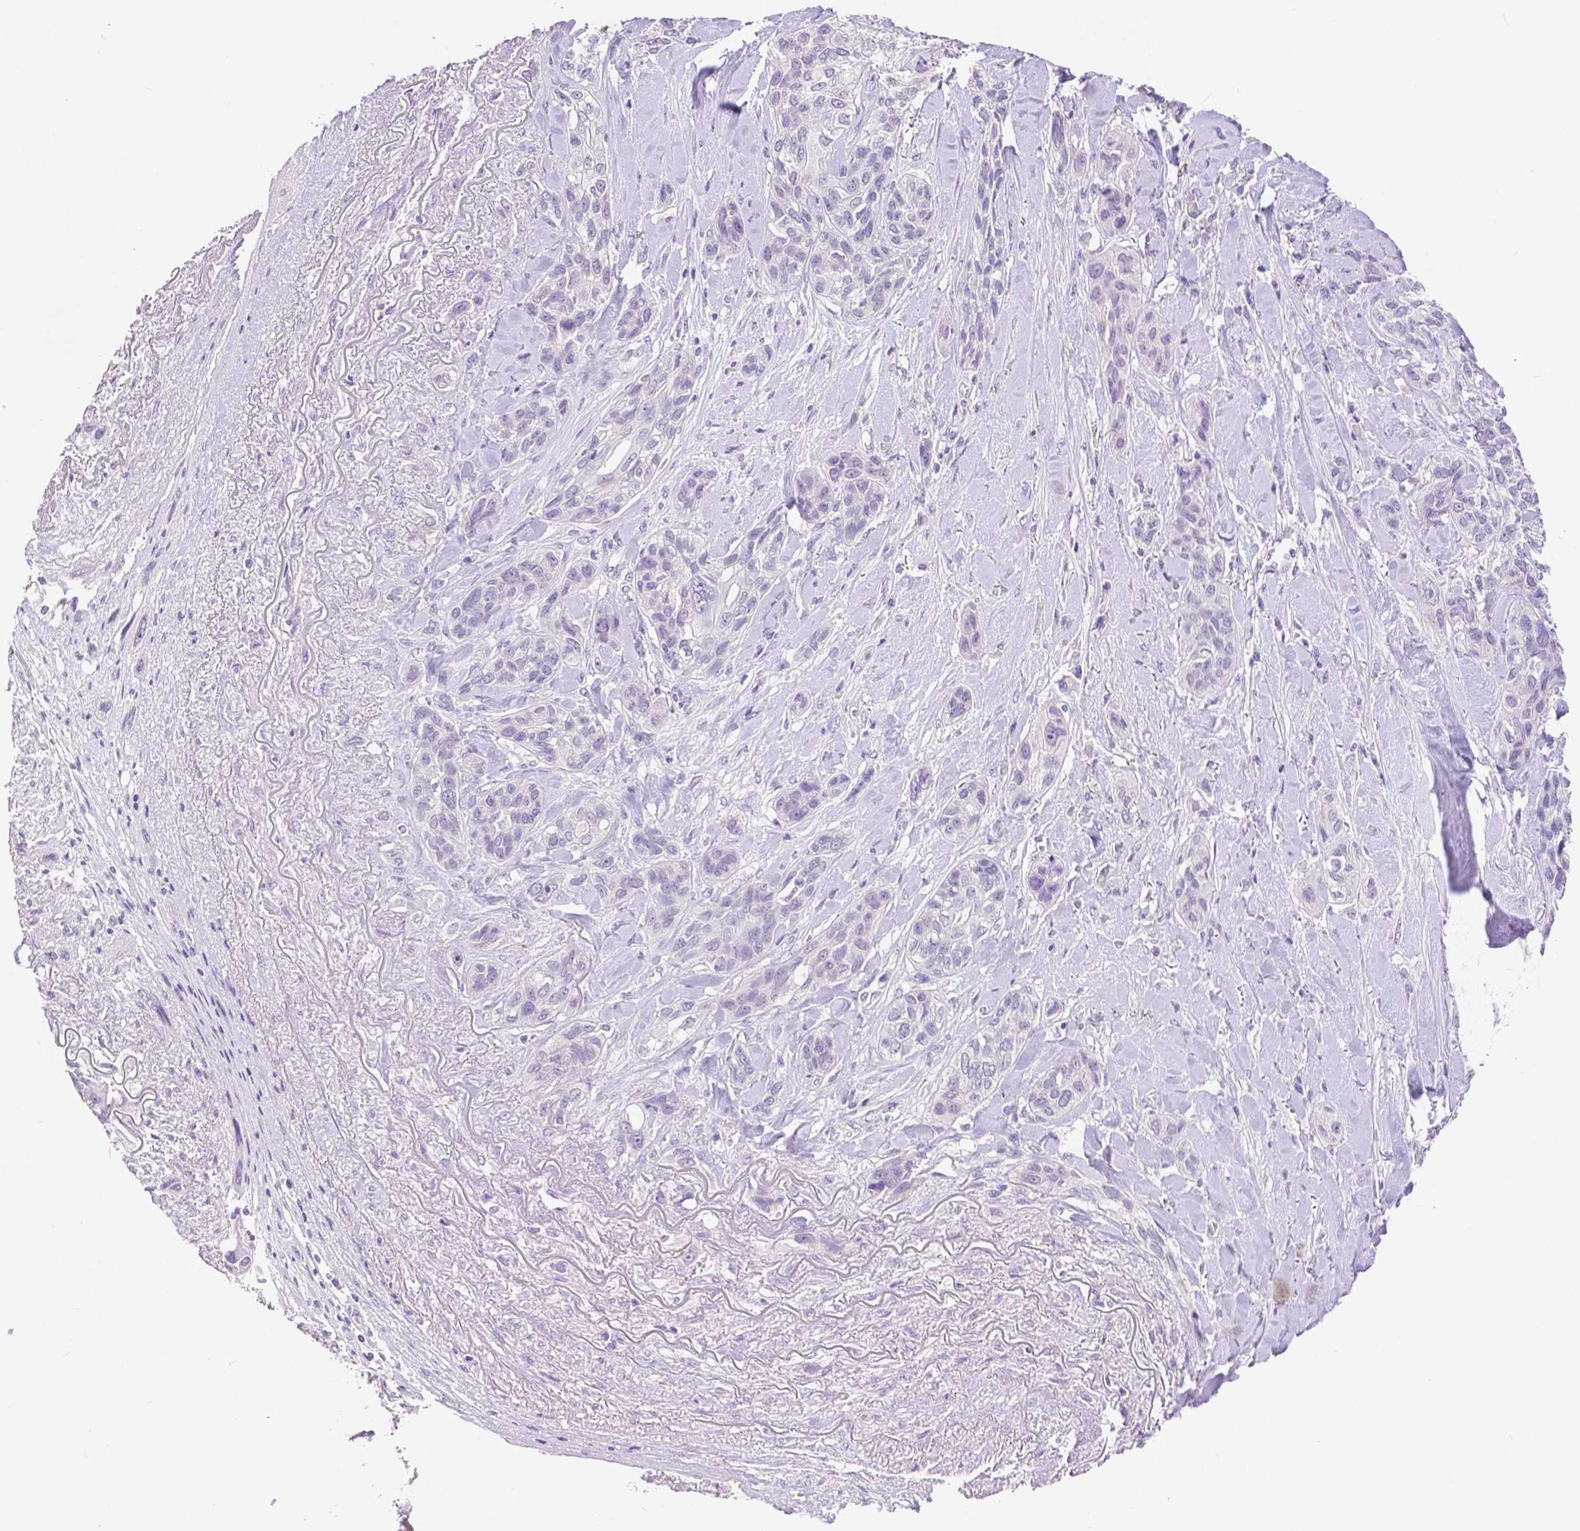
{"staining": {"intensity": "negative", "quantity": "none", "location": "none"}, "tissue": "lung cancer", "cell_type": "Tumor cells", "image_type": "cancer", "snomed": [{"axis": "morphology", "description": "Squamous cell carcinoma, NOS"}, {"axis": "topography", "description": "Lung"}], "caption": "A high-resolution micrograph shows immunohistochemistry staining of lung cancer, which reveals no significant expression in tumor cells.", "gene": "HNF1B", "patient": {"sex": "female", "age": 70}}